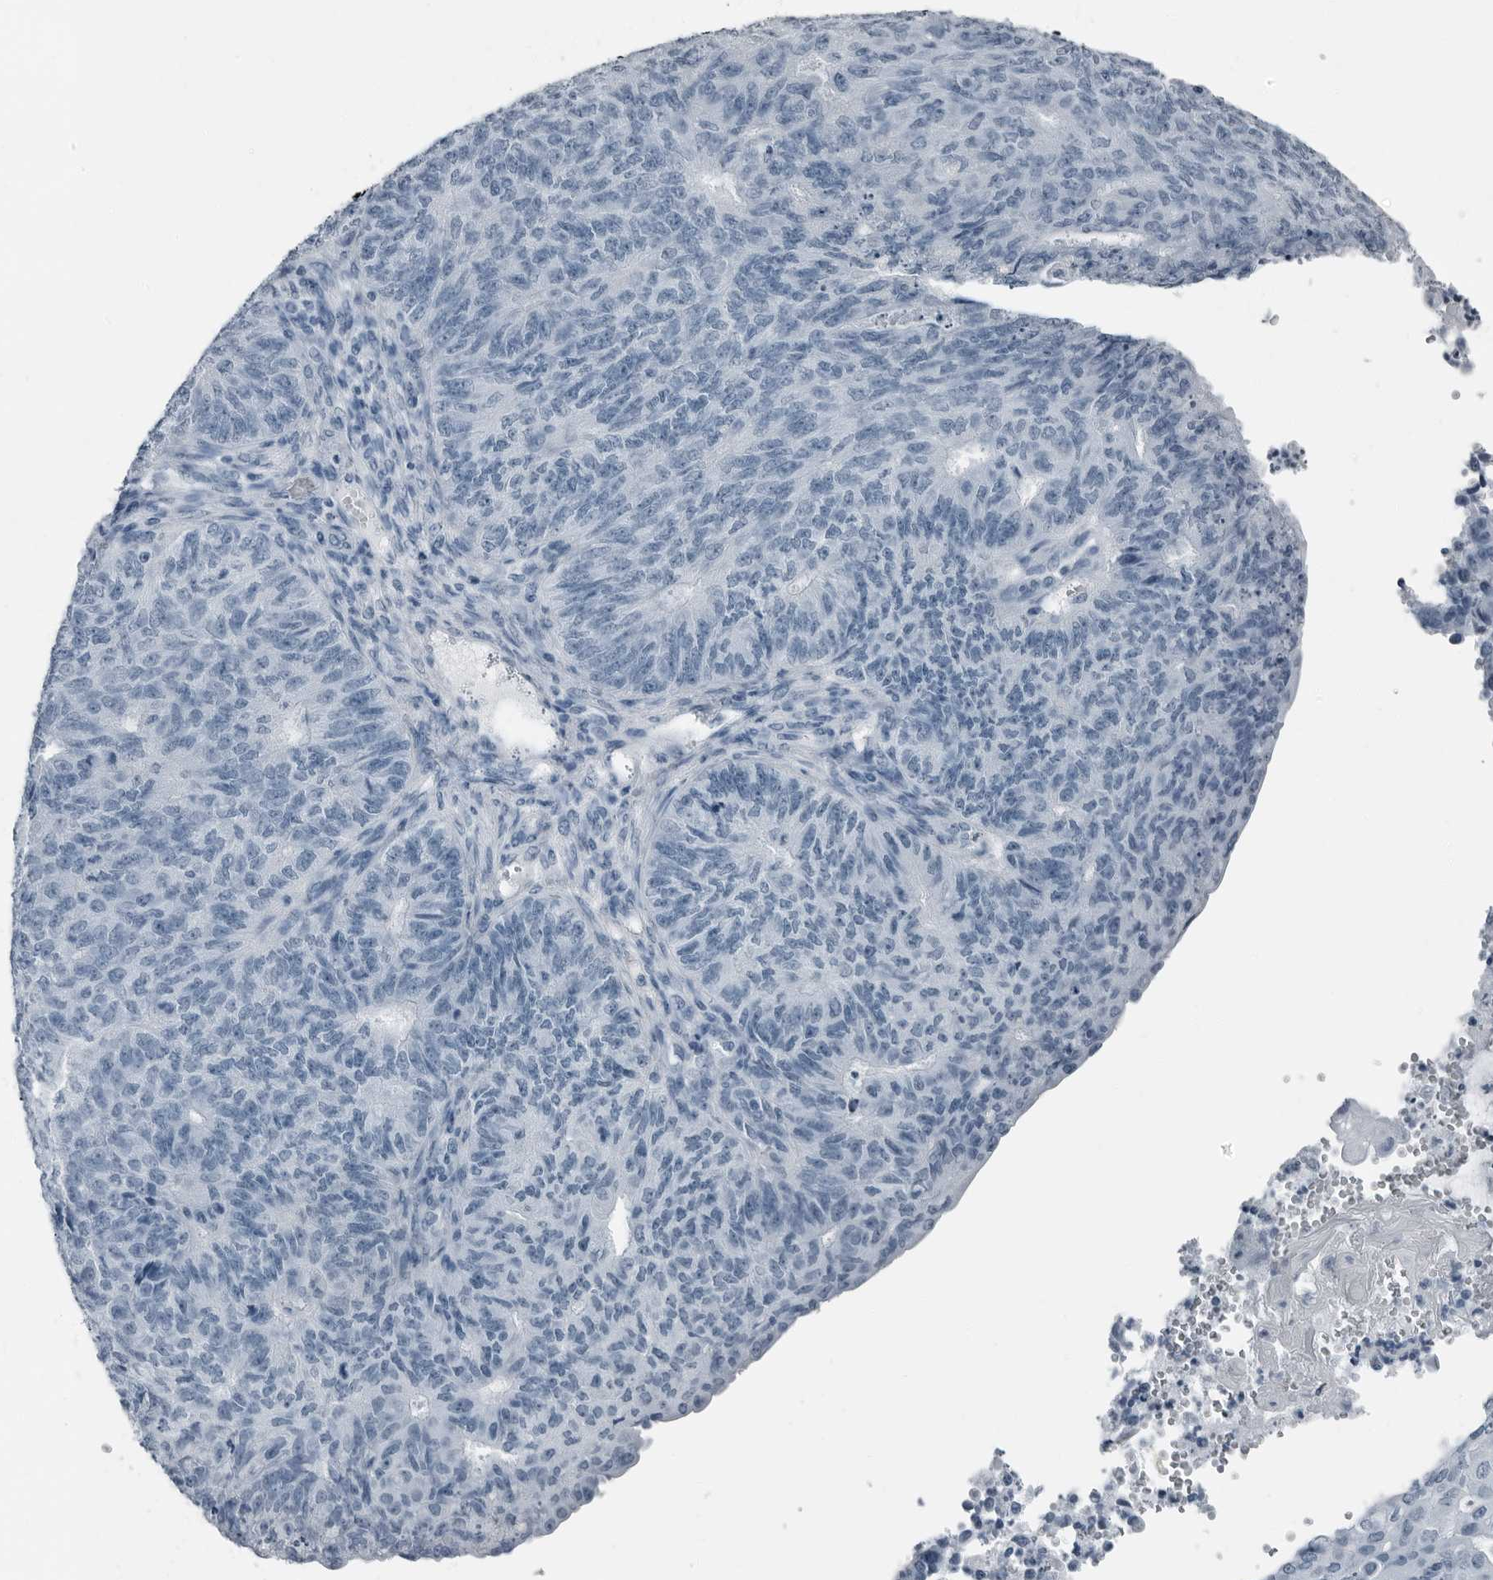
{"staining": {"intensity": "negative", "quantity": "none", "location": "none"}, "tissue": "endometrial cancer", "cell_type": "Tumor cells", "image_type": "cancer", "snomed": [{"axis": "morphology", "description": "Adenocarcinoma, NOS"}, {"axis": "topography", "description": "Endometrium"}], "caption": "Immunohistochemistry histopathology image of human endometrial adenocarcinoma stained for a protein (brown), which shows no positivity in tumor cells.", "gene": "PRSS1", "patient": {"sex": "female", "age": 32}}